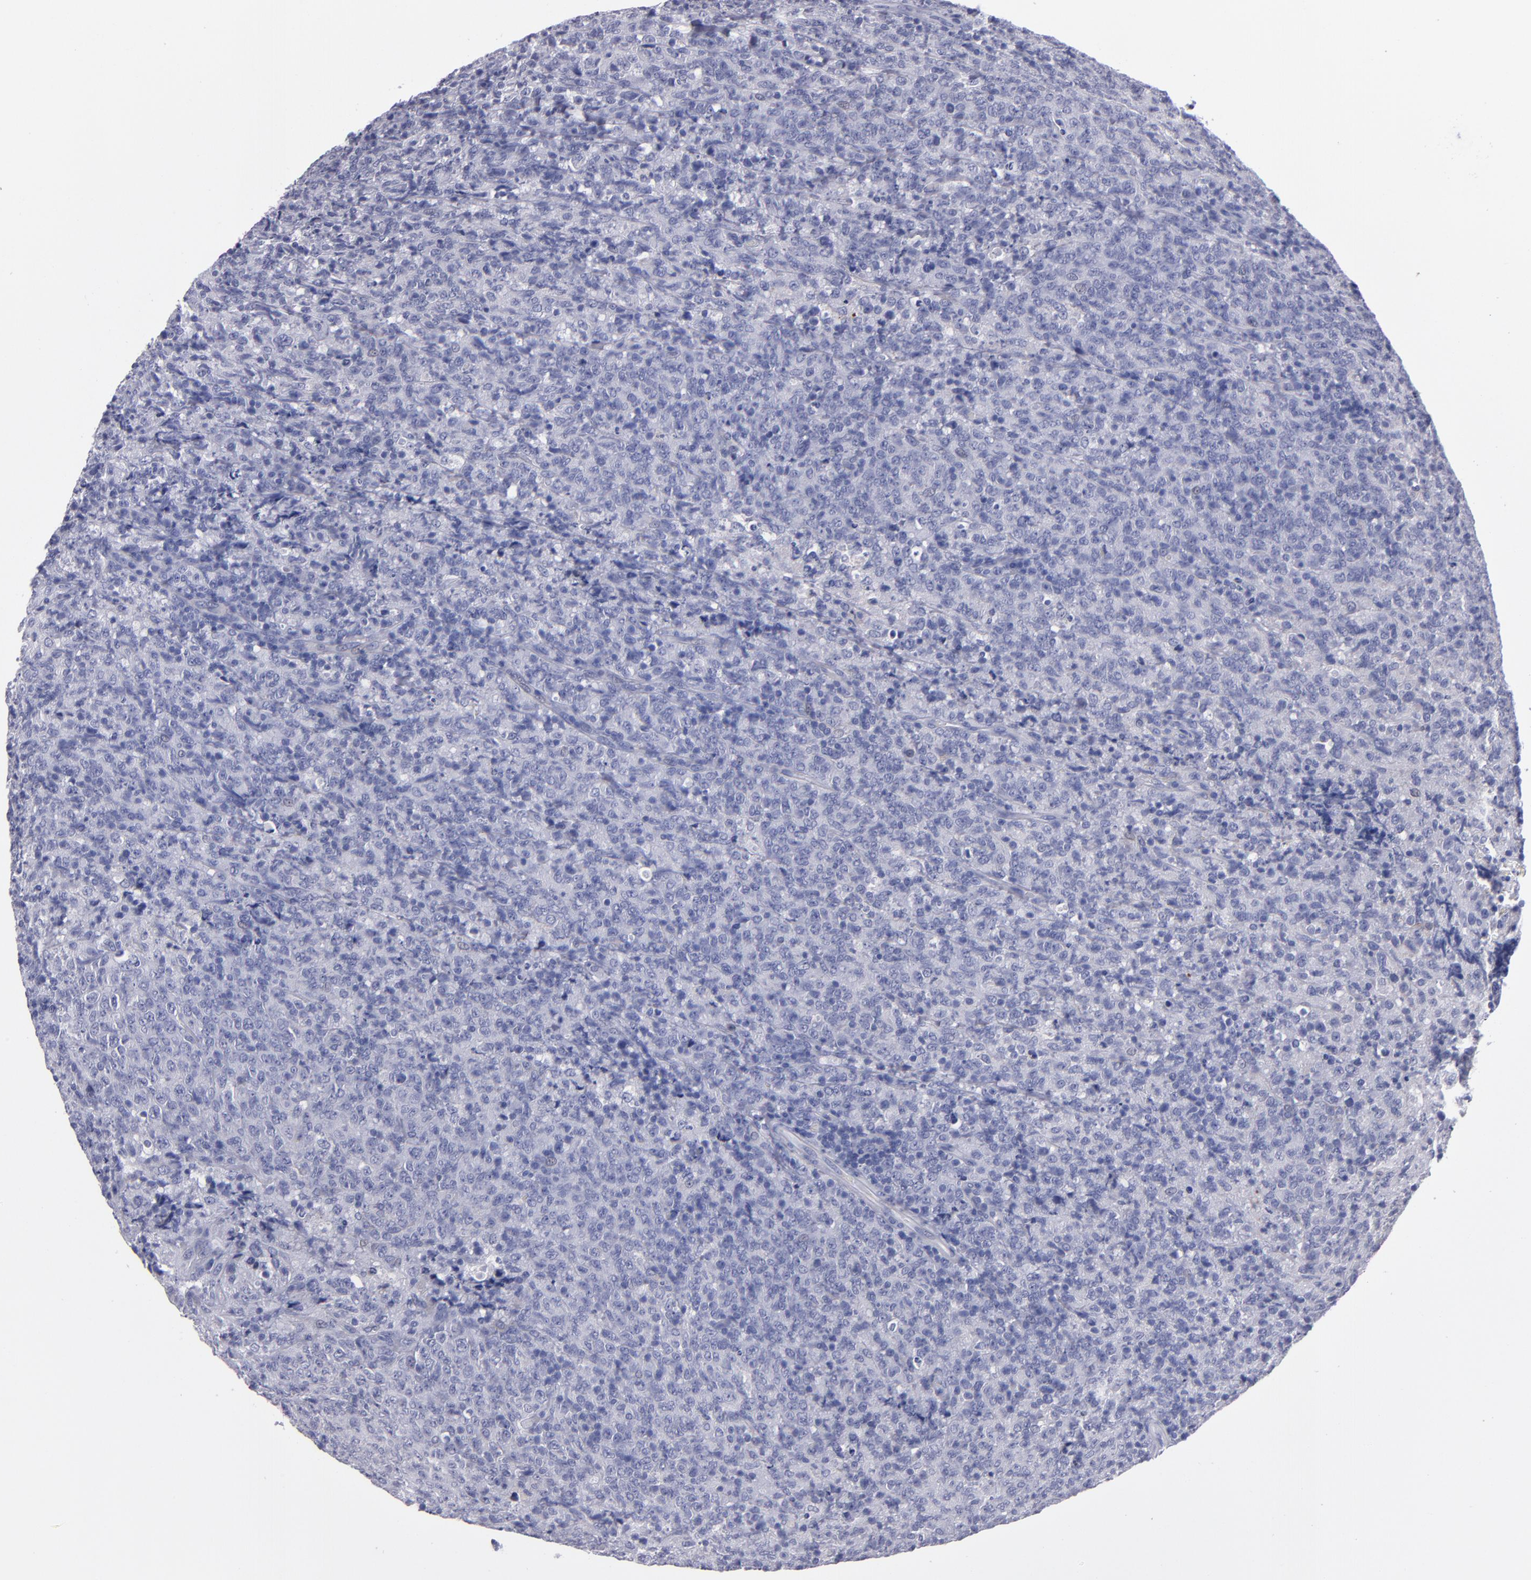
{"staining": {"intensity": "negative", "quantity": "none", "location": "none"}, "tissue": "lymphoma", "cell_type": "Tumor cells", "image_type": "cancer", "snomed": [{"axis": "morphology", "description": "Malignant lymphoma, non-Hodgkin's type, High grade"}, {"axis": "topography", "description": "Tonsil"}], "caption": "Tumor cells show no significant protein expression in high-grade malignant lymphoma, non-Hodgkin's type. (DAB (3,3'-diaminobenzidine) IHC visualized using brightfield microscopy, high magnification).", "gene": "CDH3", "patient": {"sex": "female", "age": 36}}